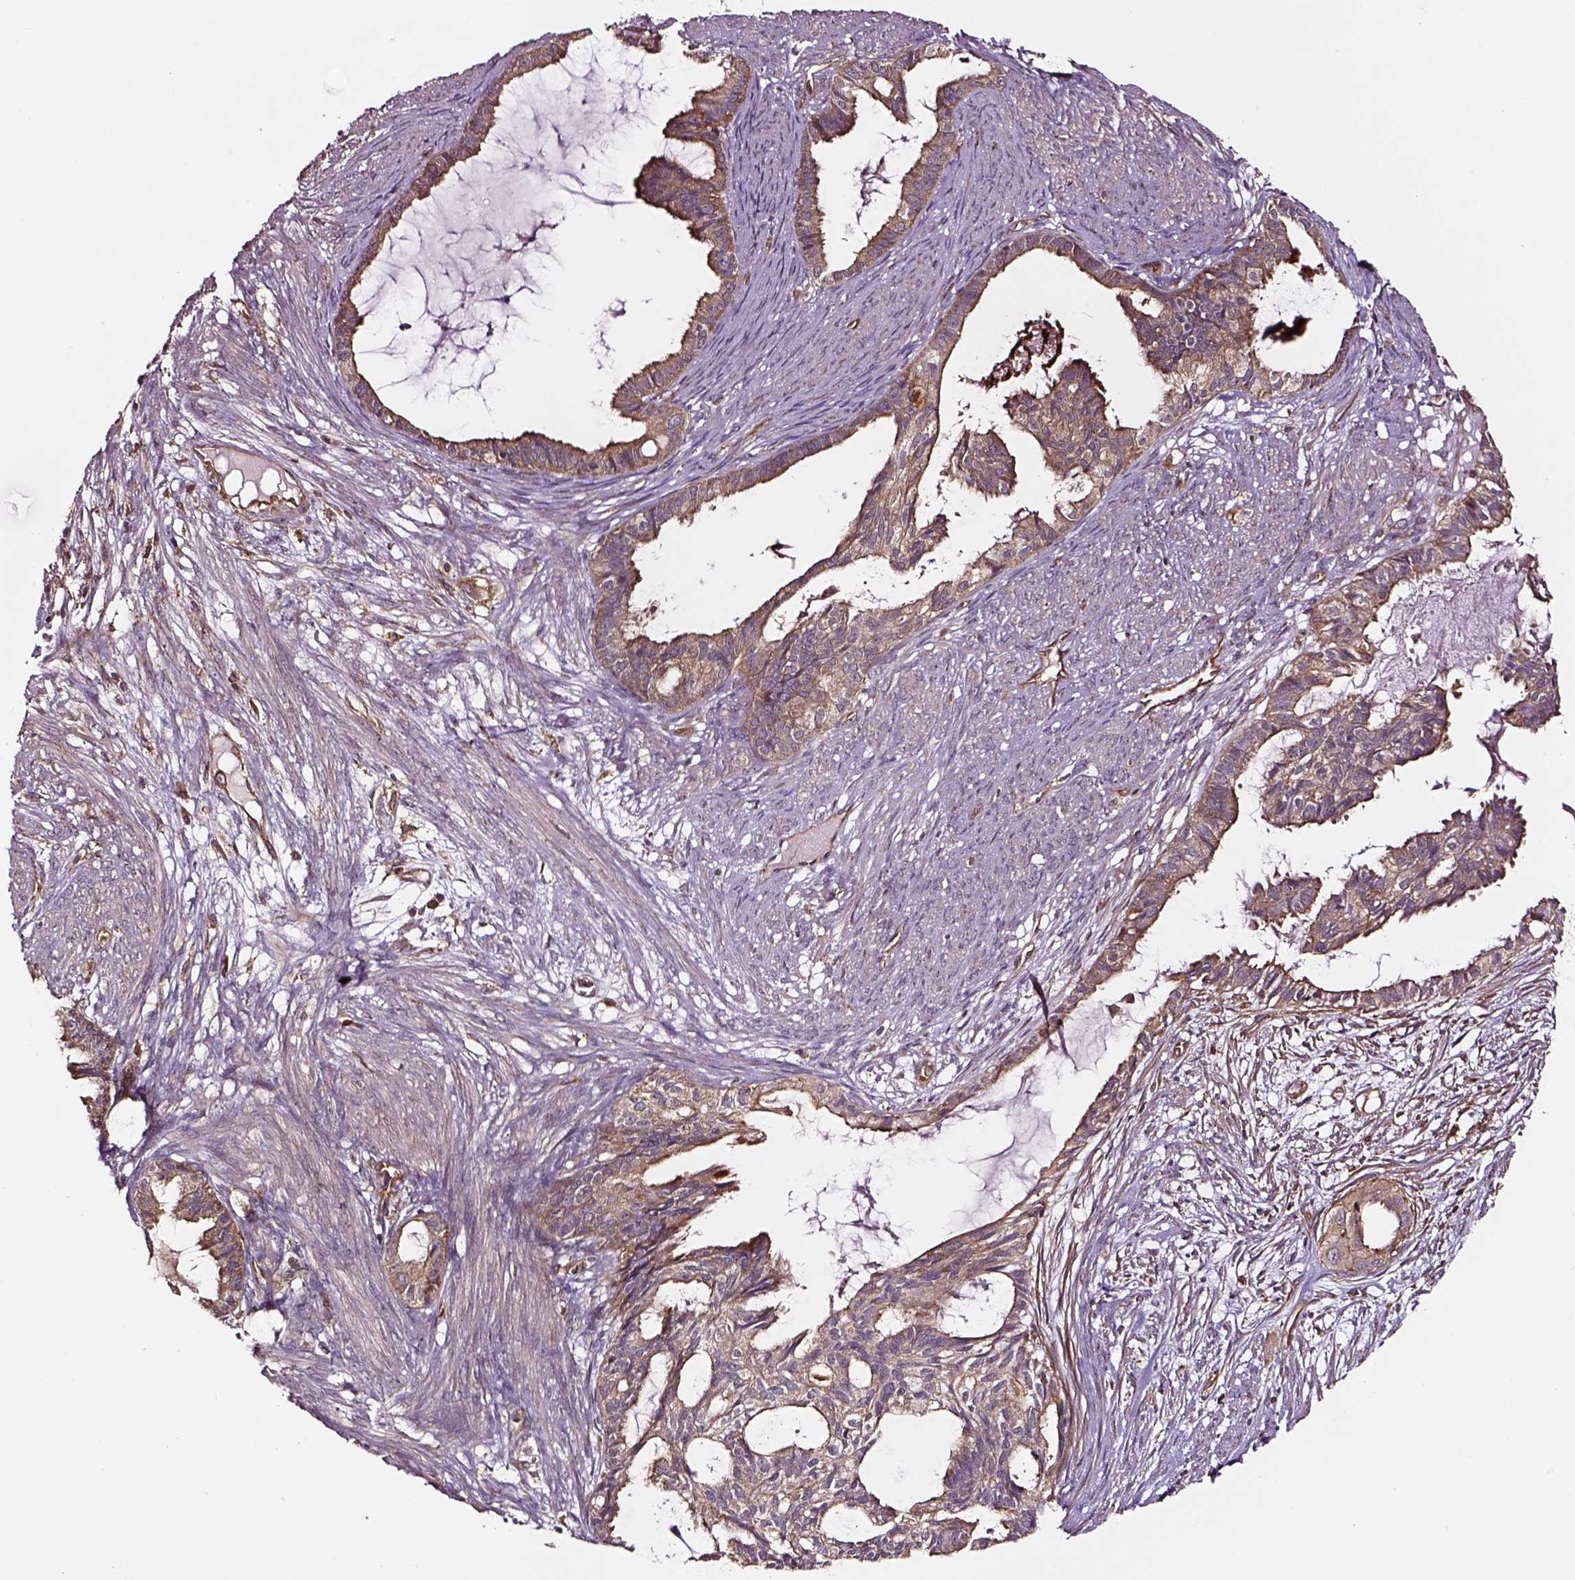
{"staining": {"intensity": "moderate", "quantity": ">75%", "location": "cytoplasmic/membranous"}, "tissue": "endometrial cancer", "cell_type": "Tumor cells", "image_type": "cancer", "snomed": [{"axis": "morphology", "description": "Adenocarcinoma, NOS"}, {"axis": "topography", "description": "Endometrium"}], "caption": "IHC photomicrograph of neoplastic tissue: human endometrial adenocarcinoma stained using IHC shows medium levels of moderate protein expression localized specifically in the cytoplasmic/membranous of tumor cells, appearing as a cytoplasmic/membranous brown color.", "gene": "RASSF5", "patient": {"sex": "female", "age": 86}}